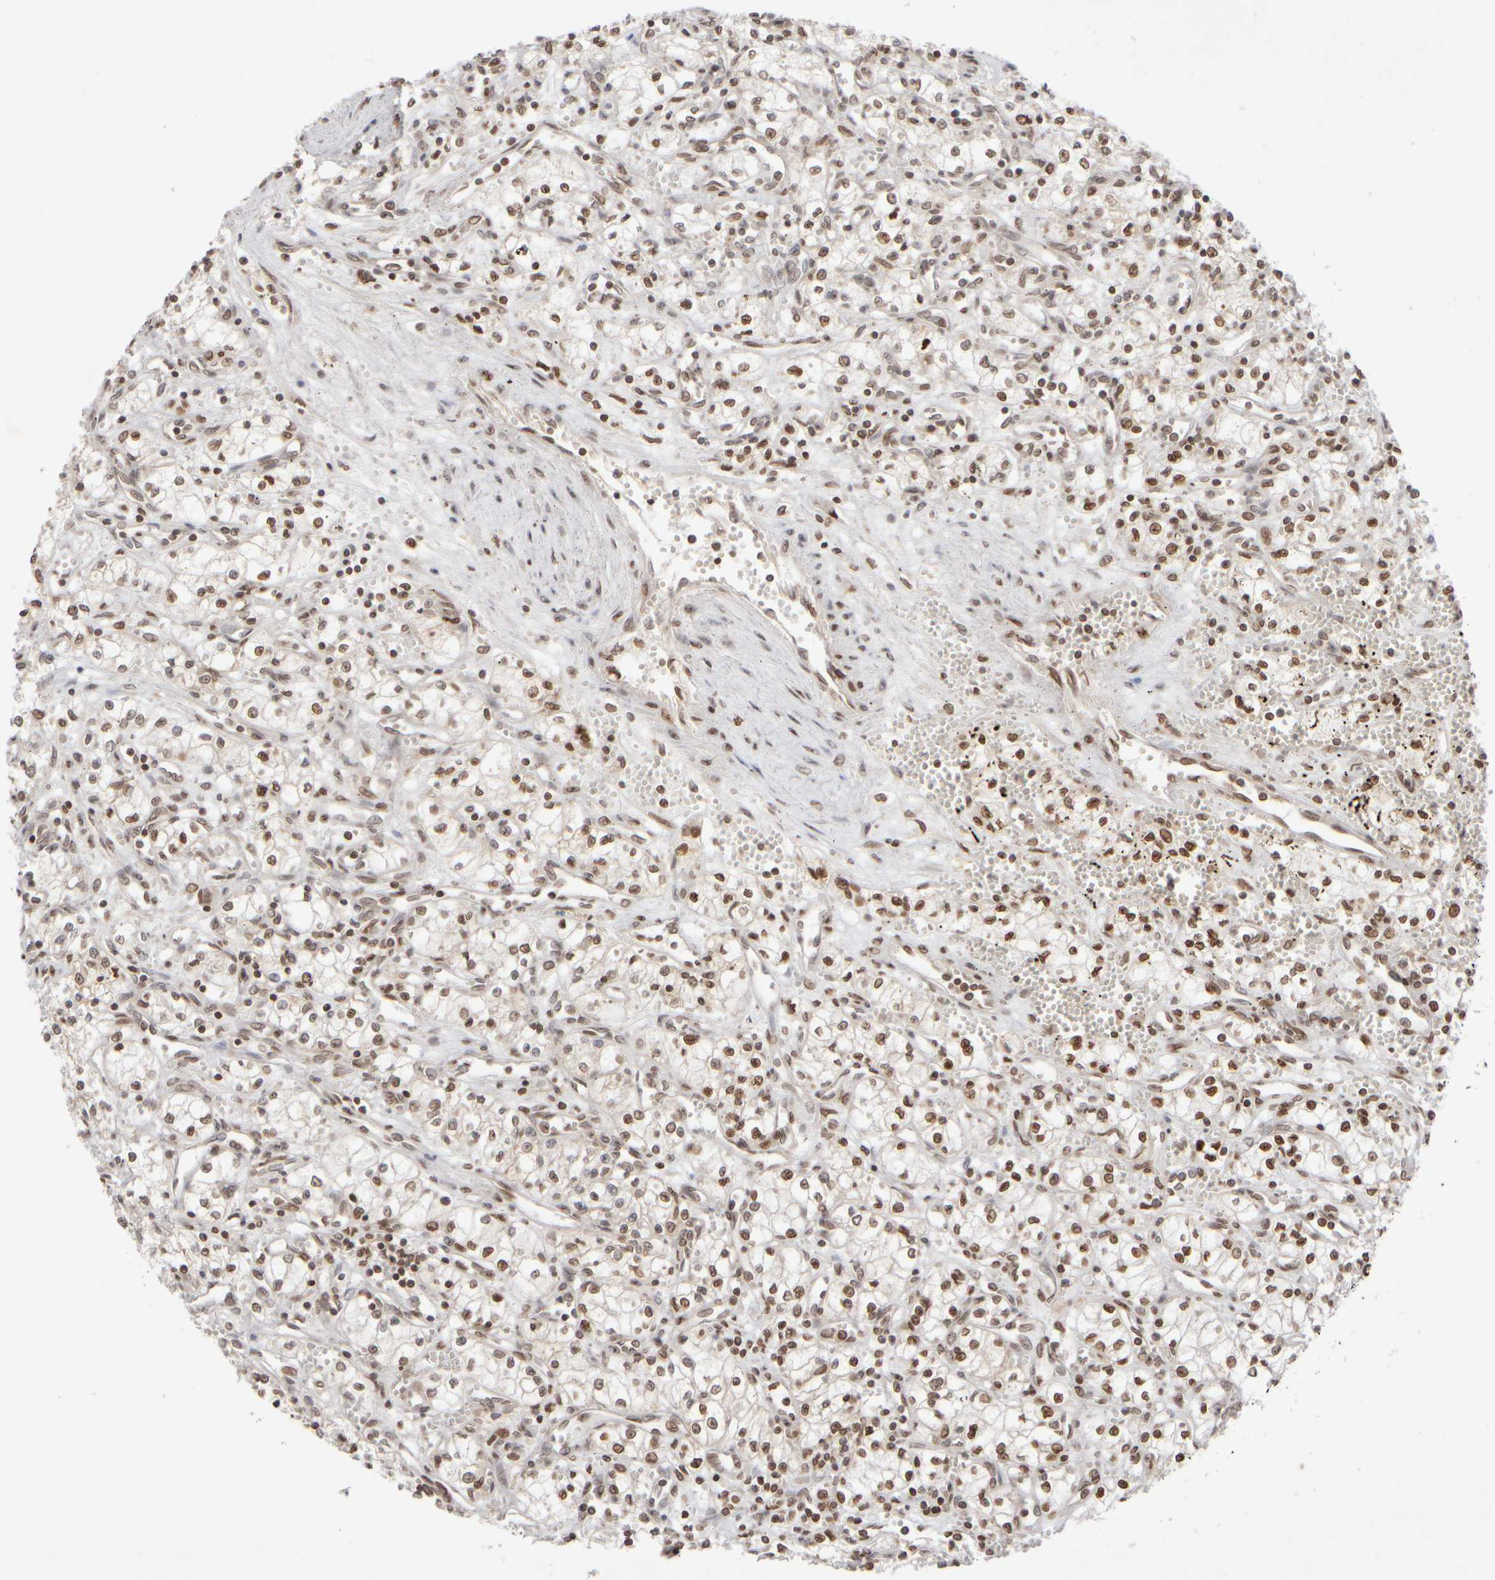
{"staining": {"intensity": "strong", "quantity": ">75%", "location": "nuclear"}, "tissue": "renal cancer", "cell_type": "Tumor cells", "image_type": "cancer", "snomed": [{"axis": "morphology", "description": "Adenocarcinoma, NOS"}, {"axis": "topography", "description": "Kidney"}], "caption": "A brown stain highlights strong nuclear expression of a protein in renal cancer (adenocarcinoma) tumor cells. (DAB IHC with brightfield microscopy, high magnification).", "gene": "ZC3HC1", "patient": {"sex": "male", "age": 59}}